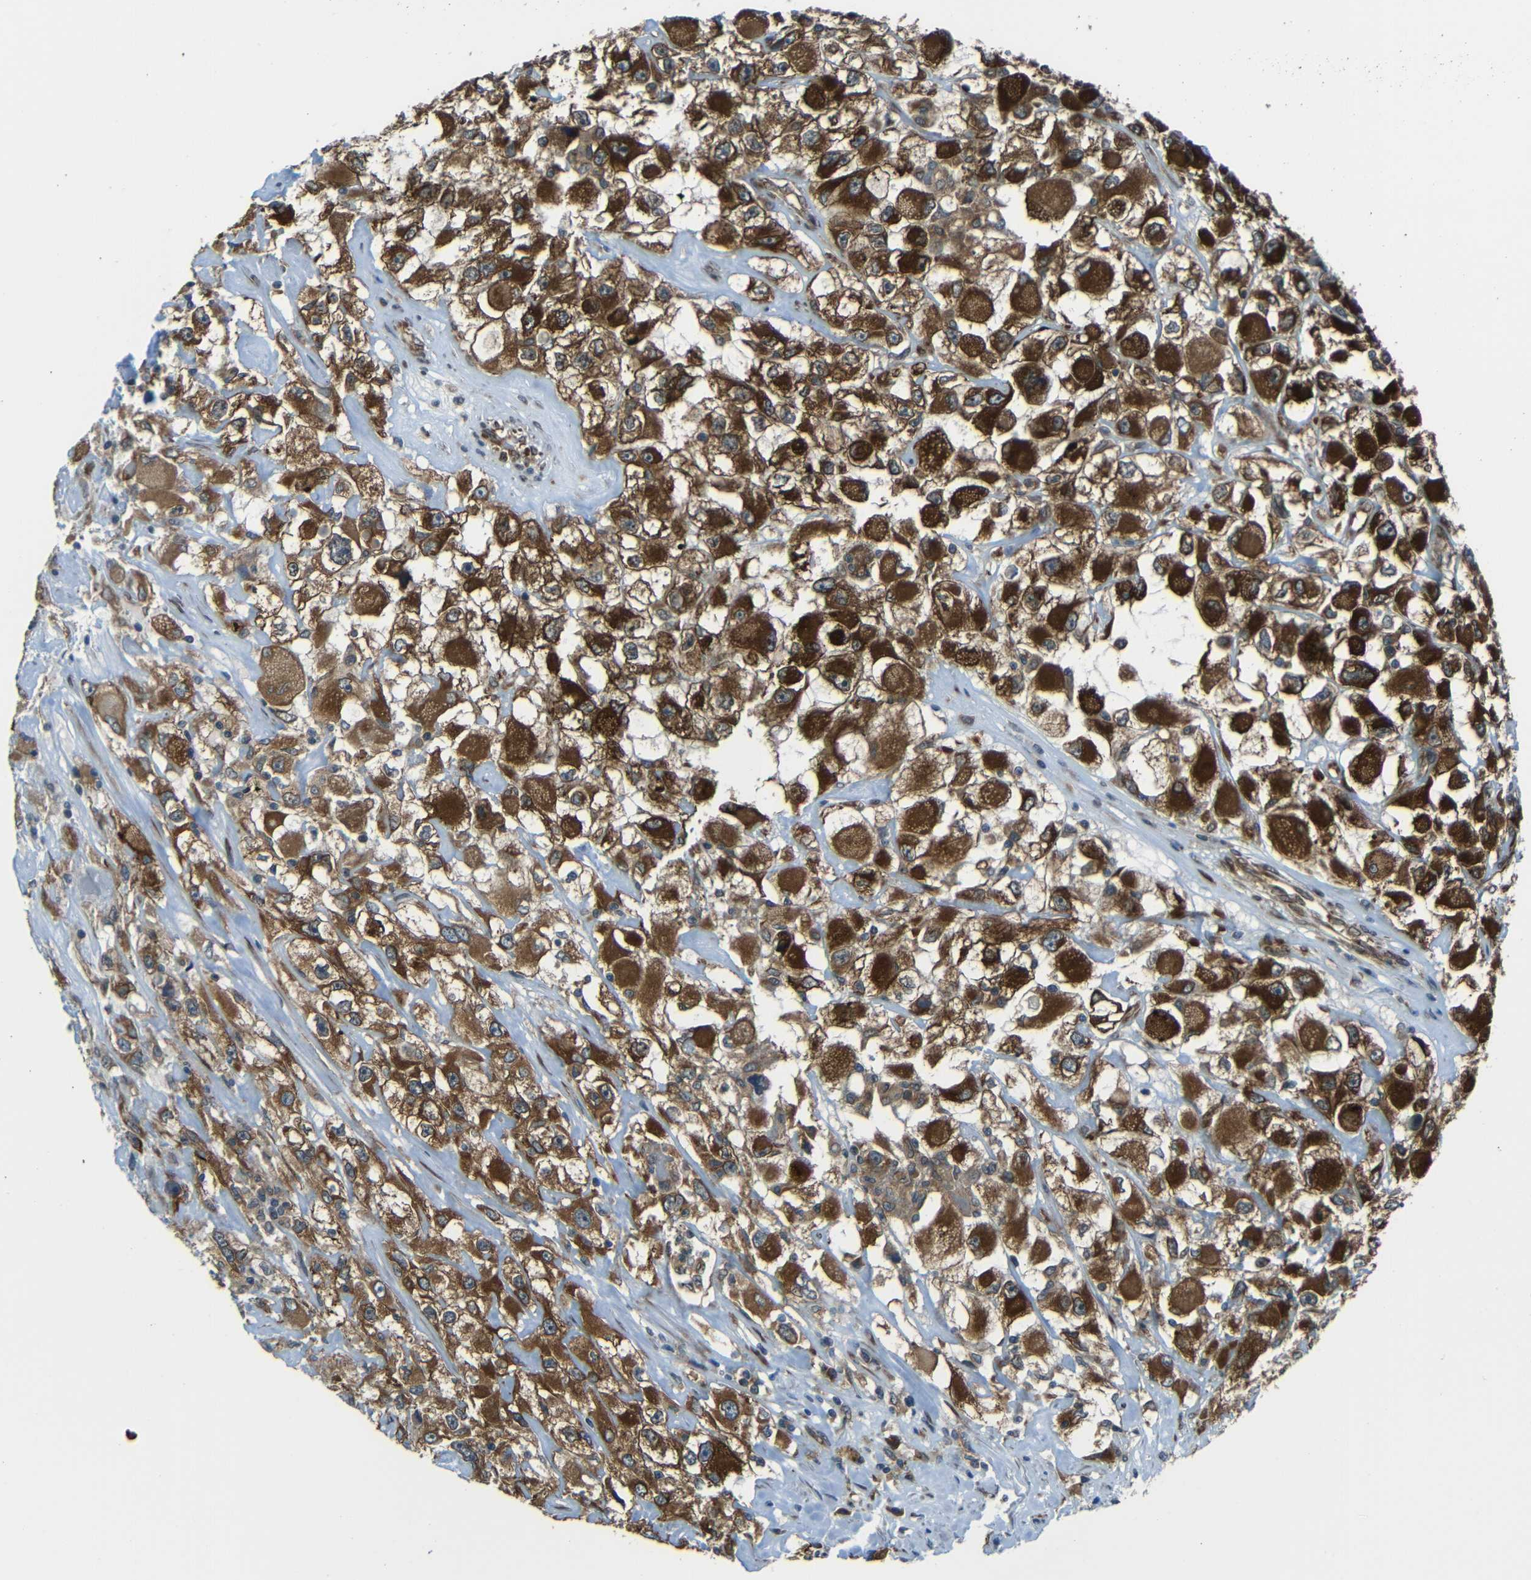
{"staining": {"intensity": "strong", "quantity": ">75%", "location": "cytoplasmic/membranous"}, "tissue": "renal cancer", "cell_type": "Tumor cells", "image_type": "cancer", "snomed": [{"axis": "morphology", "description": "Adenocarcinoma, NOS"}, {"axis": "topography", "description": "Kidney"}], "caption": "Adenocarcinoma (renal) tissue reveals strong cytoplasmic/membranous positivity in approximately >75% of tumor cells", "gene": "VAPB", "patient": {"sex": "female", "age": 52}}